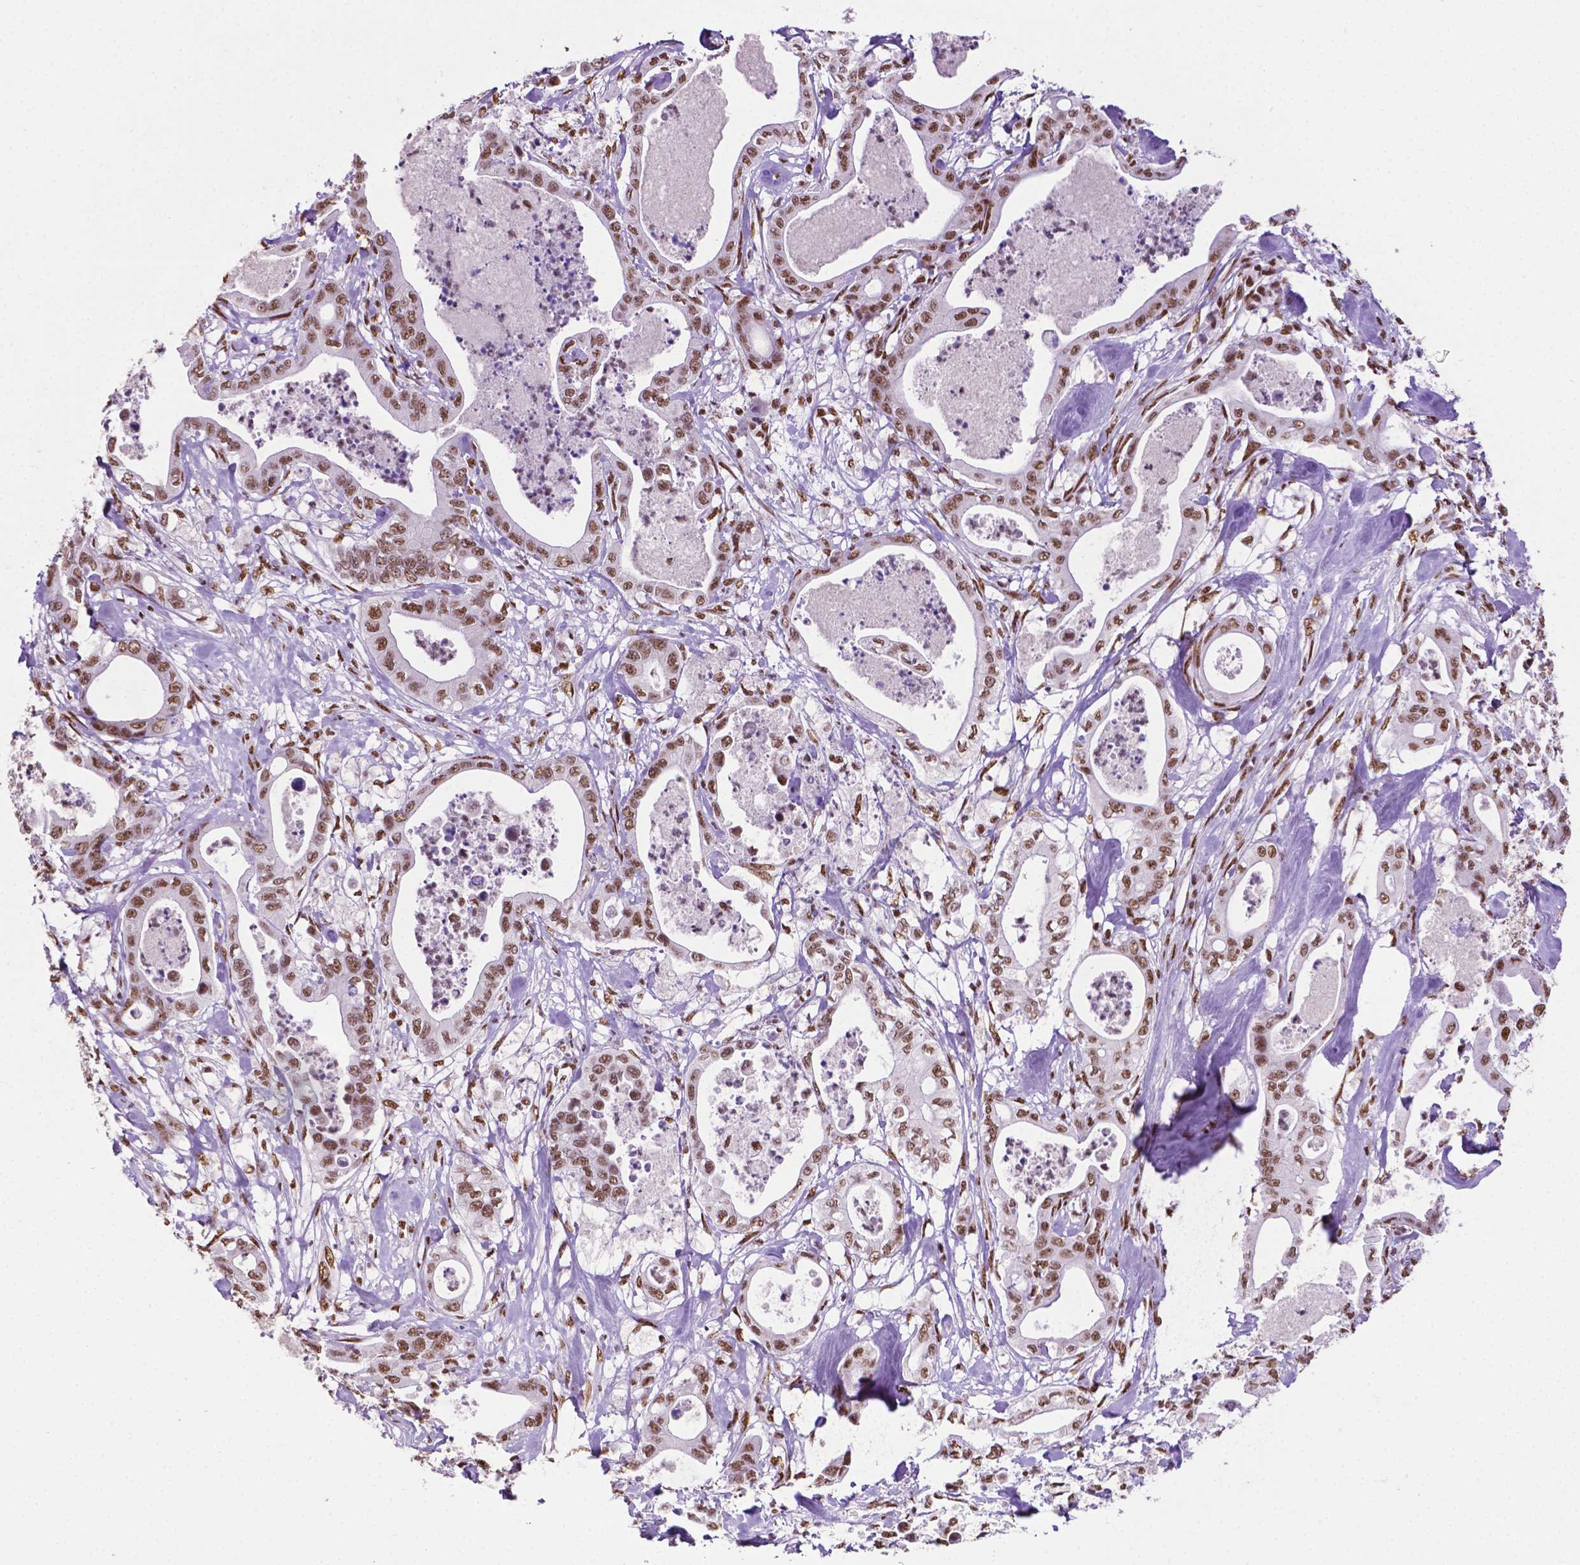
{"staining": {"intensity": "moderate", "quantity": ">75%", "location": "nuclear"}, "tissue": "pancreatic cancer", "cell_type": "Tumor cells", "image_type": "cancer", "snomed": [{"axis": "morphology", "description": "Adenocarcinoma, NOS"}, {"axis": "topography", "description": "Pancreas"}], "caption": "The histopathology image exhibits immunohistochemical staining of adenocarcinoma (pancreatic). There is moderate nuclear staining is present in about >75% of tumor cells.", "gene": "CCAR2", "patient": {"sex": "male", "age": 71}}